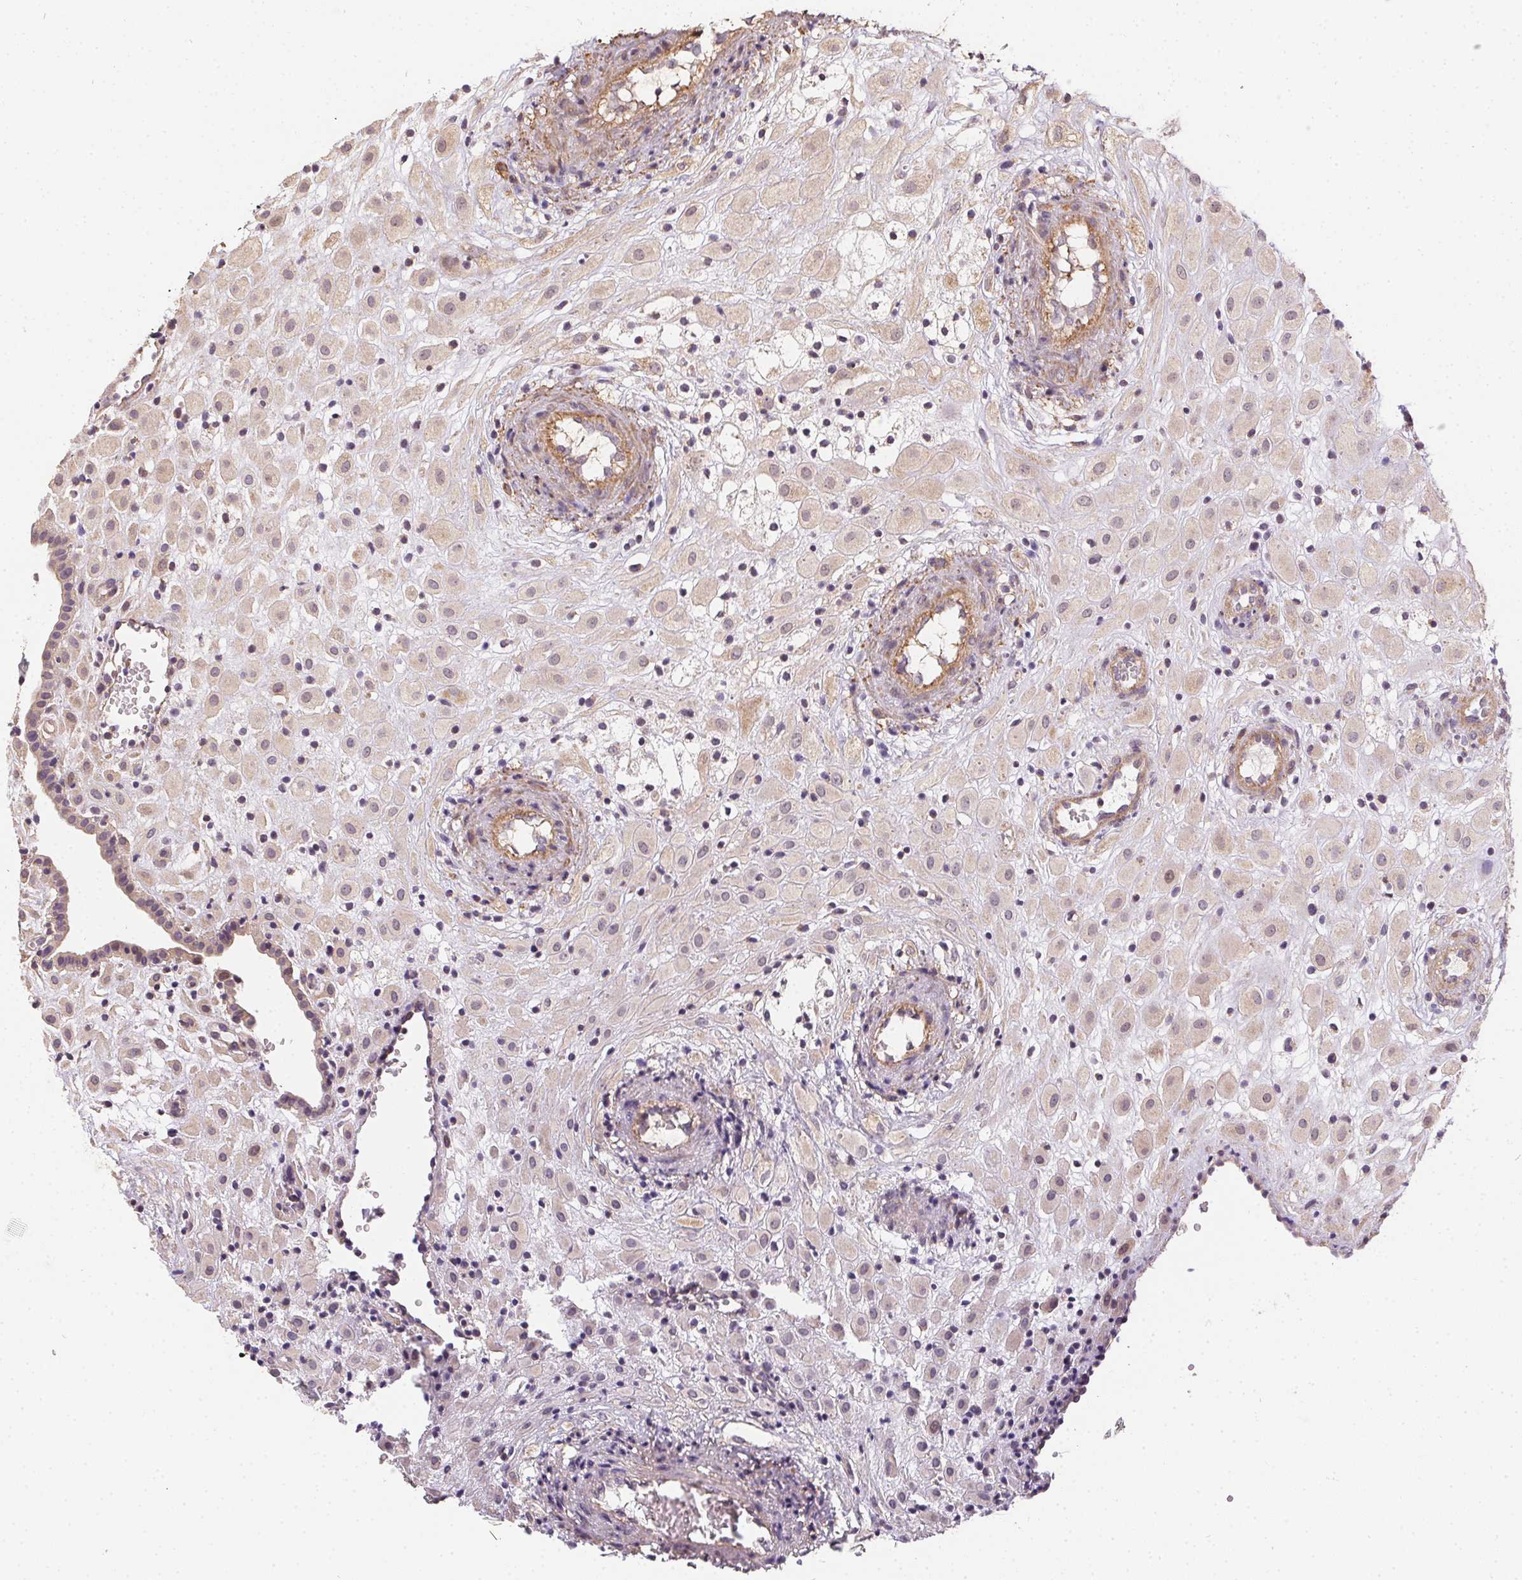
{"staining": {"intensity": "weak", "quantity": ">75%", "location": "cytoplasmic/membranous"}, "tissue": "placenta", "cell_type": "Decidual cells", "image_type": "normal", "snomed": [{"axis": "morphology", "description": "Normal tissue, NOS"}, {"axis": "topography", "description": "Placenta"}], "caption": "Immunohistochemical staining of unremarkable human placenta exhibits low levels of weak cytoplasmic/membranous positivity in about >75% of decidual cells. The staining was performed using DAB (3,3'-diaminobenzidine), with brown indicating positive protein expression. Nuclei are stained blue with hematoxylin.", "gene": "REV3L", "patient": {"sex": "female", "age": 24}}